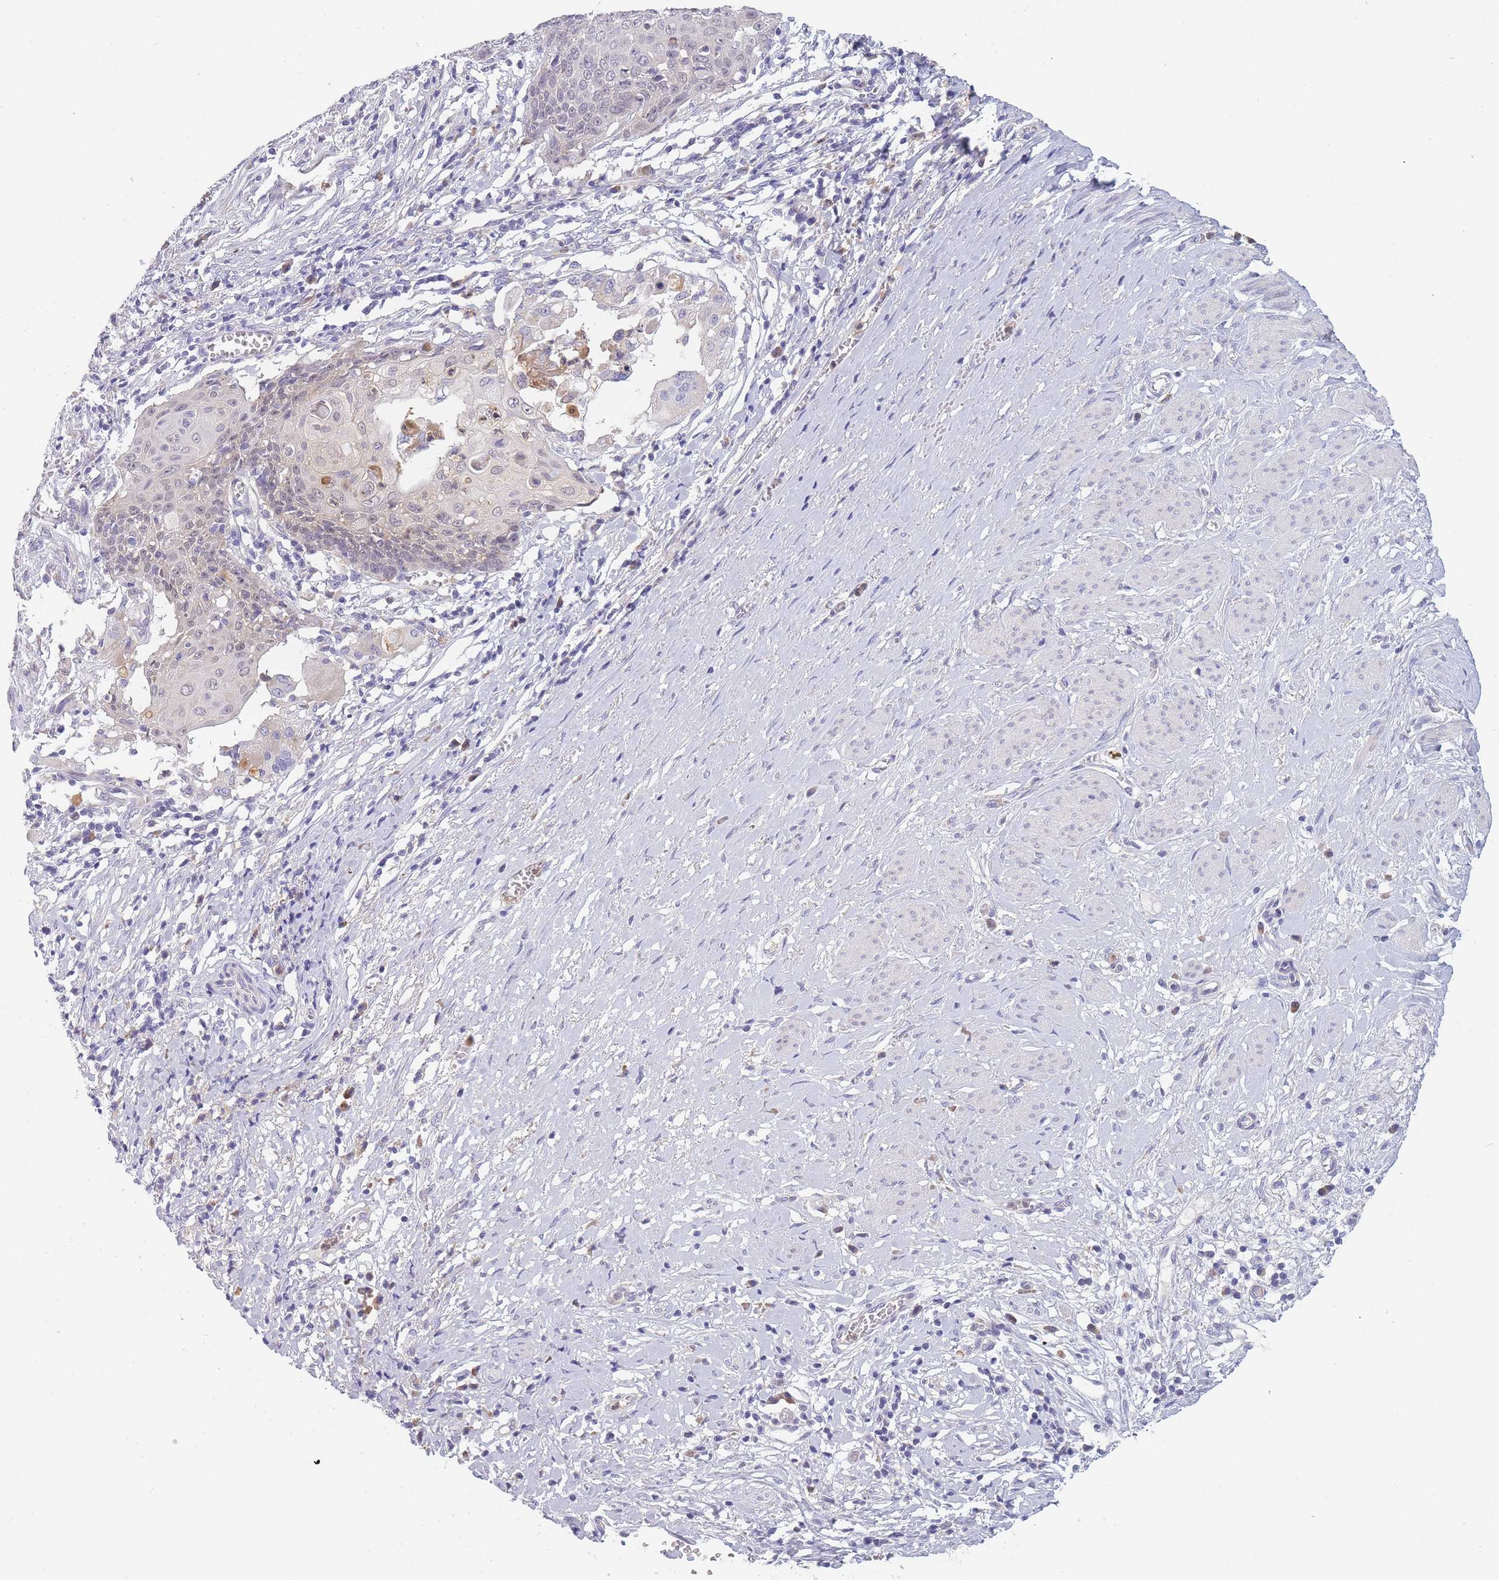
{"staining": {"intensity": "negative", "quantity": "none", "location": "none"}, "tissue": "cervical cancer", "cell_type": "Tumor cells", "image_type": "cancer", "snomed": [{"axis": "morphology", "description": "Squamous cell carcinoma, NOS"}, {"axis": "topography", "description": "Cervix"}], "caption": "The histopathology image exhibits no staining of tumor cells in cervical cancer.", "gene": "NDUFAF6", "patient": {"sex": "female", "age": 39}}